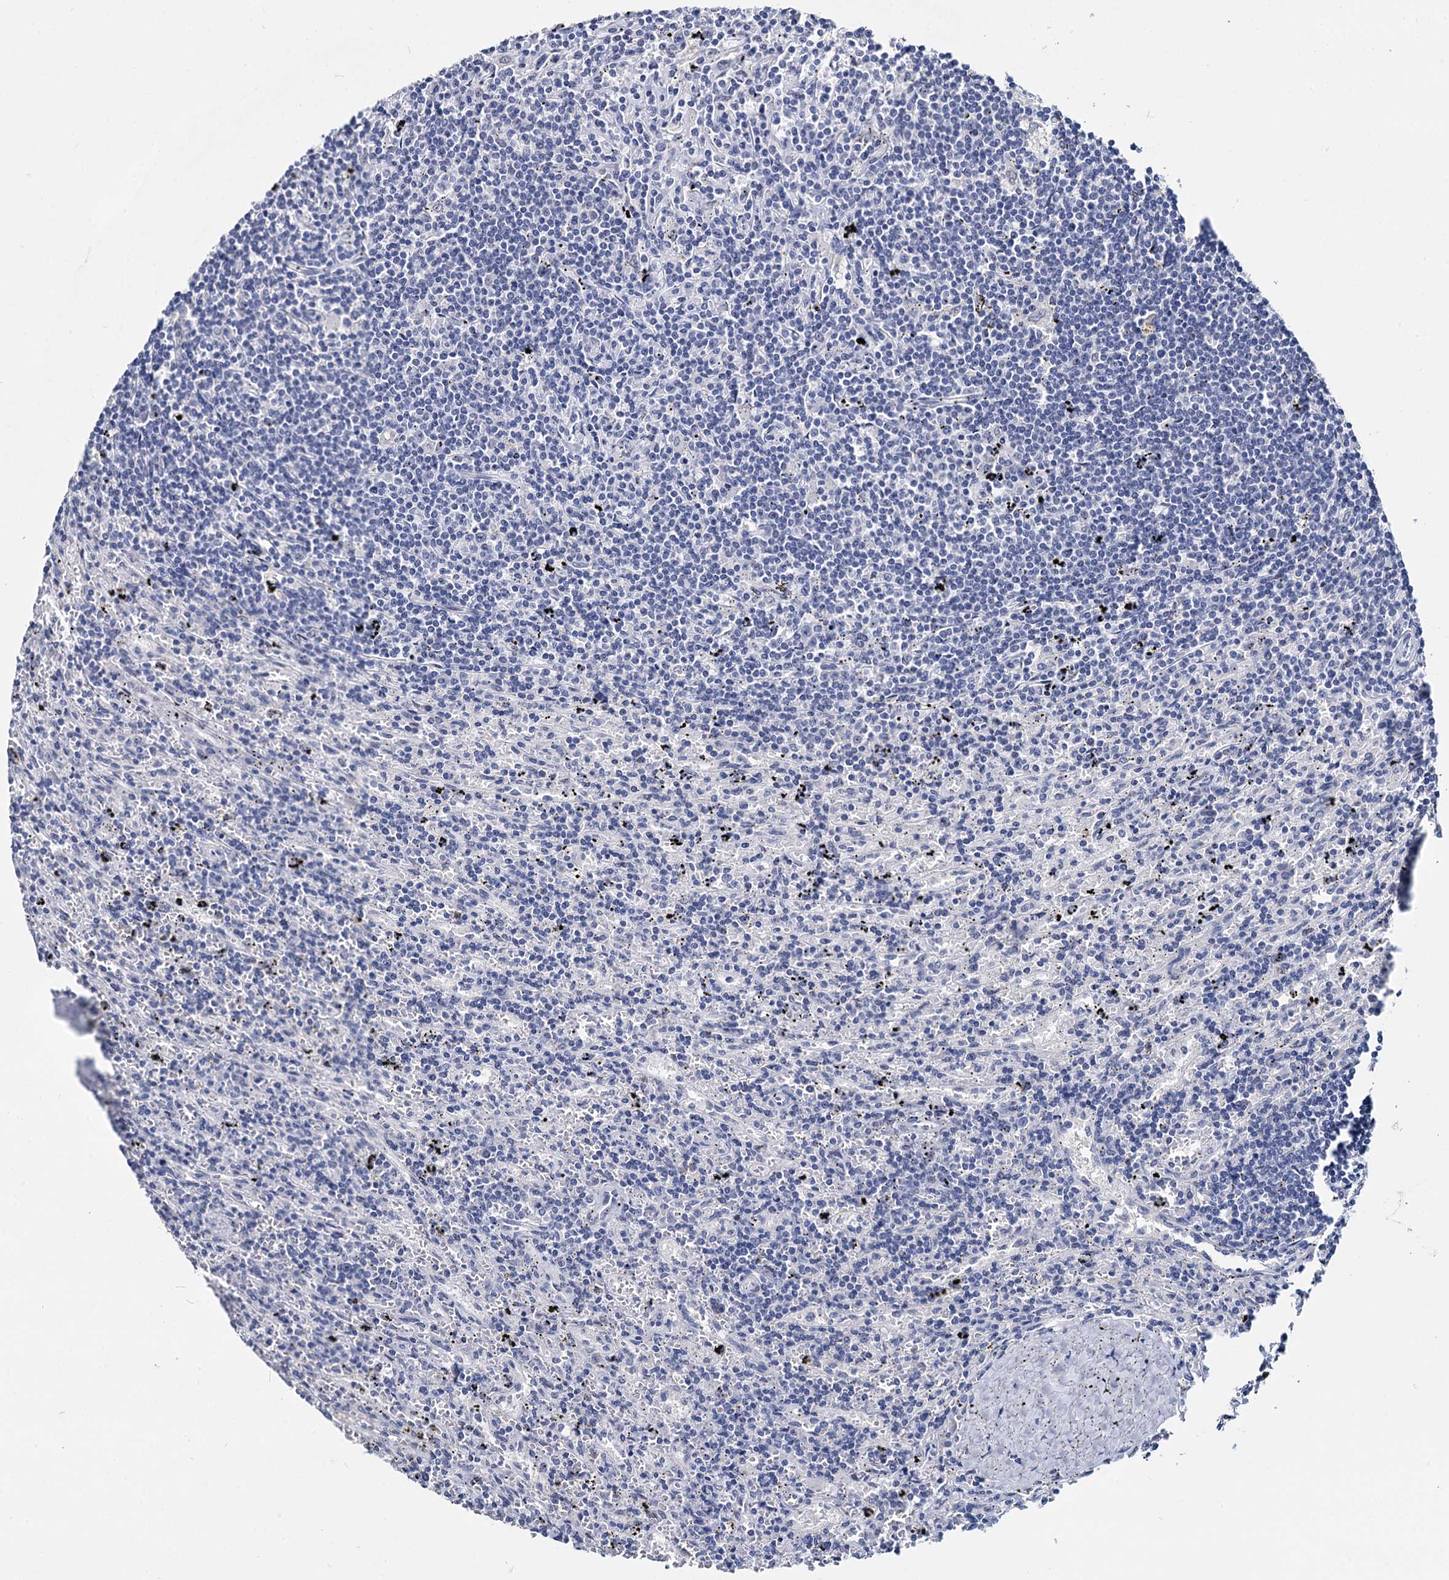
{"staining": {"intensity": "negative", "quantity": "none", "location": "none"}, "tissue": "lymphoma", "cell_type": "Tumor cells", "image_type": "cancer", "snomed": [{"axis": "morphology", "description": "Malignant lymphoma, non-Hodgkin's type, Low grade"}, {"axis": "topography", "description": "Spleen"}], "caption": "Low-grade malignant lymphoma, non-Hodgkin's type was stained to show a protein in brown. There is no significant expression in tumor cells.", "gene": "MAGEA4", "patient": {"sex": "male", "age": 76}}